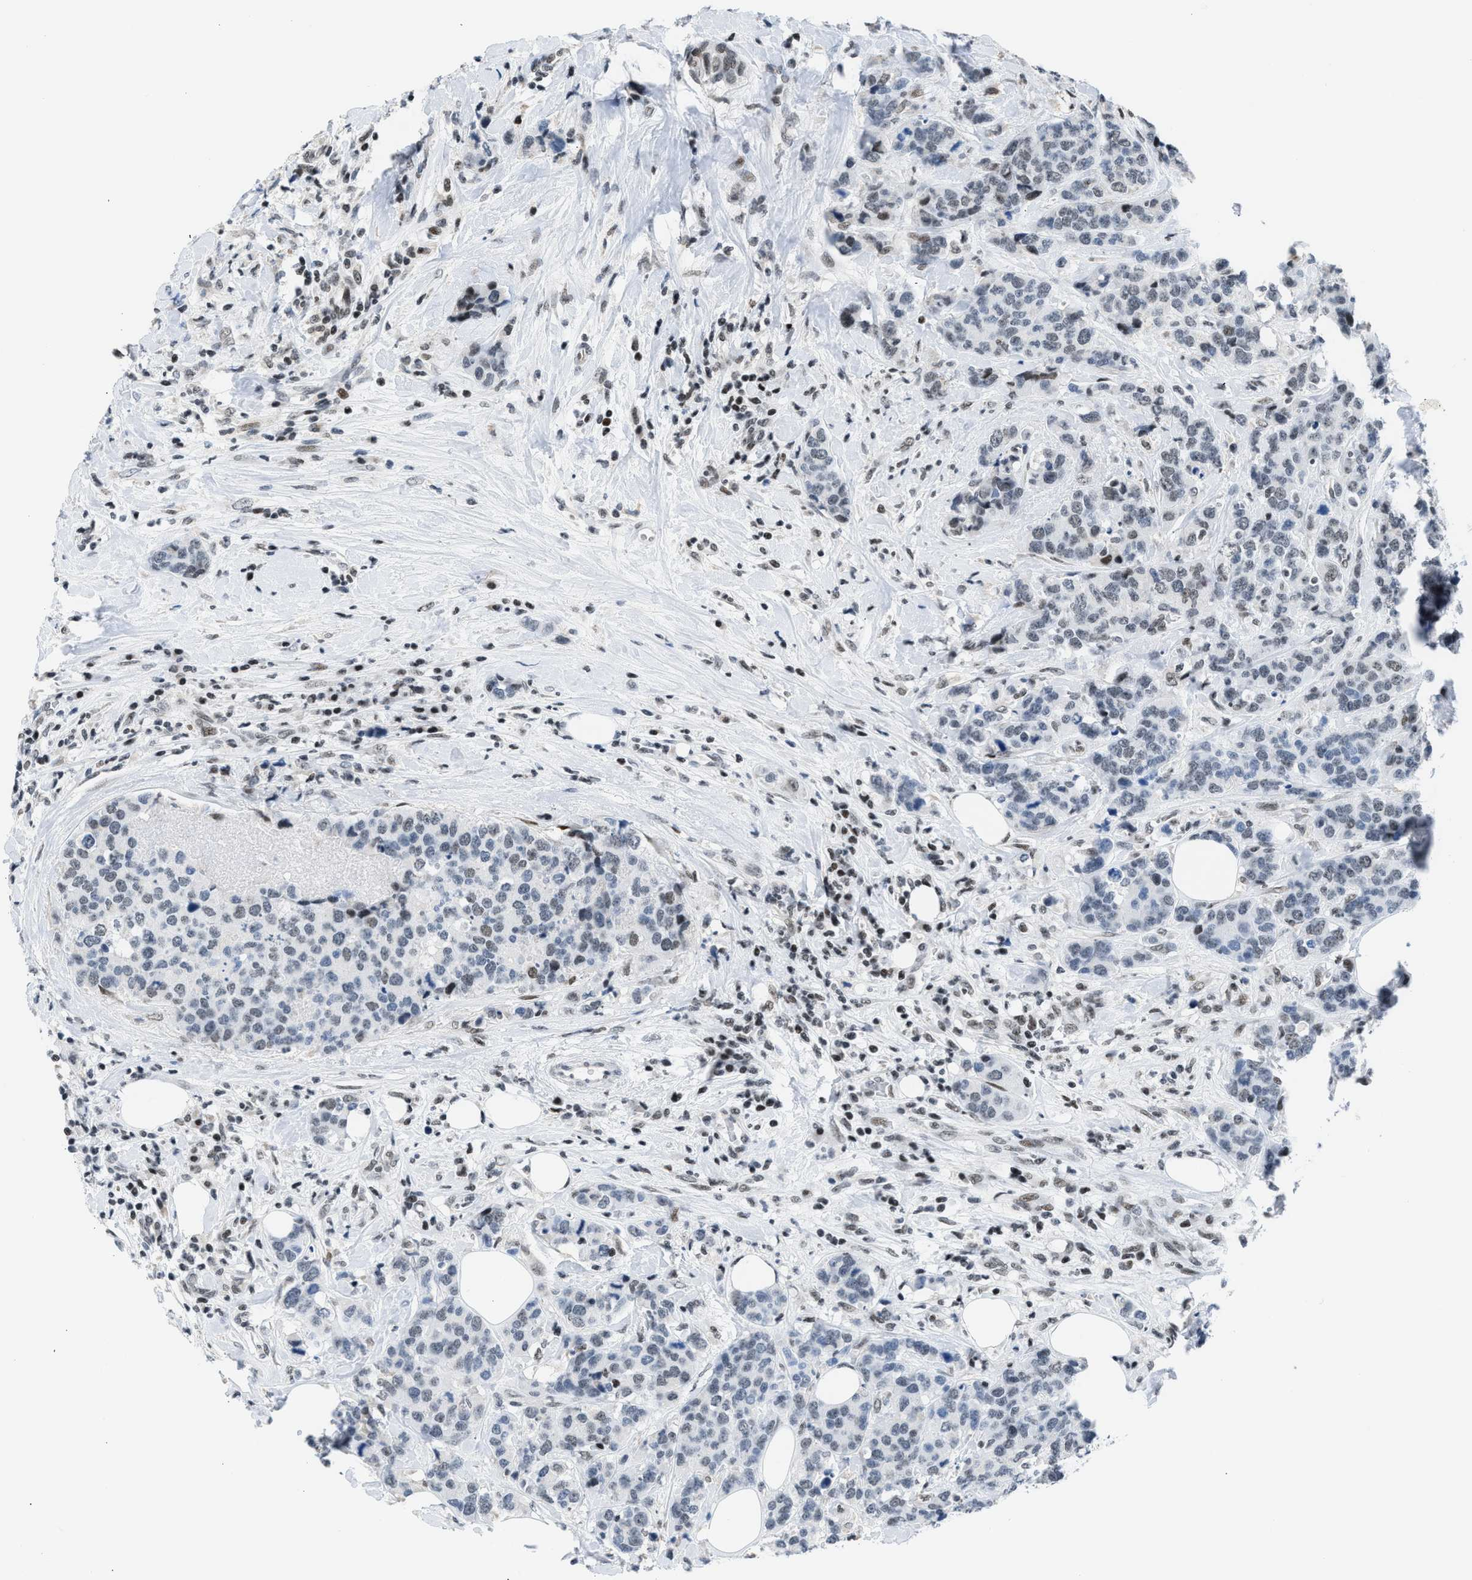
{"staining": {"intensity": "weak", "quantity": "<25%", "location": "nuclear"}, "tissue": "breast cancer", "cell_type": "Tumor cells", "image_type": "cancer", "snomed": [{"axis": "morphology", "description": "Lobular carcinoma"}, {"axis": "topography", "description": "Breast"}], "caption": "Tumor cells show no significant protein expression in lobular carcinoma (breast). The staining is performed using DAB (3,3'-diaminobenzidine) brown chromogen with nuclei counter-stained in using hematoxylin.", "gene": "TERF2IP", "patient": {"sex": "female", "age": 59}}